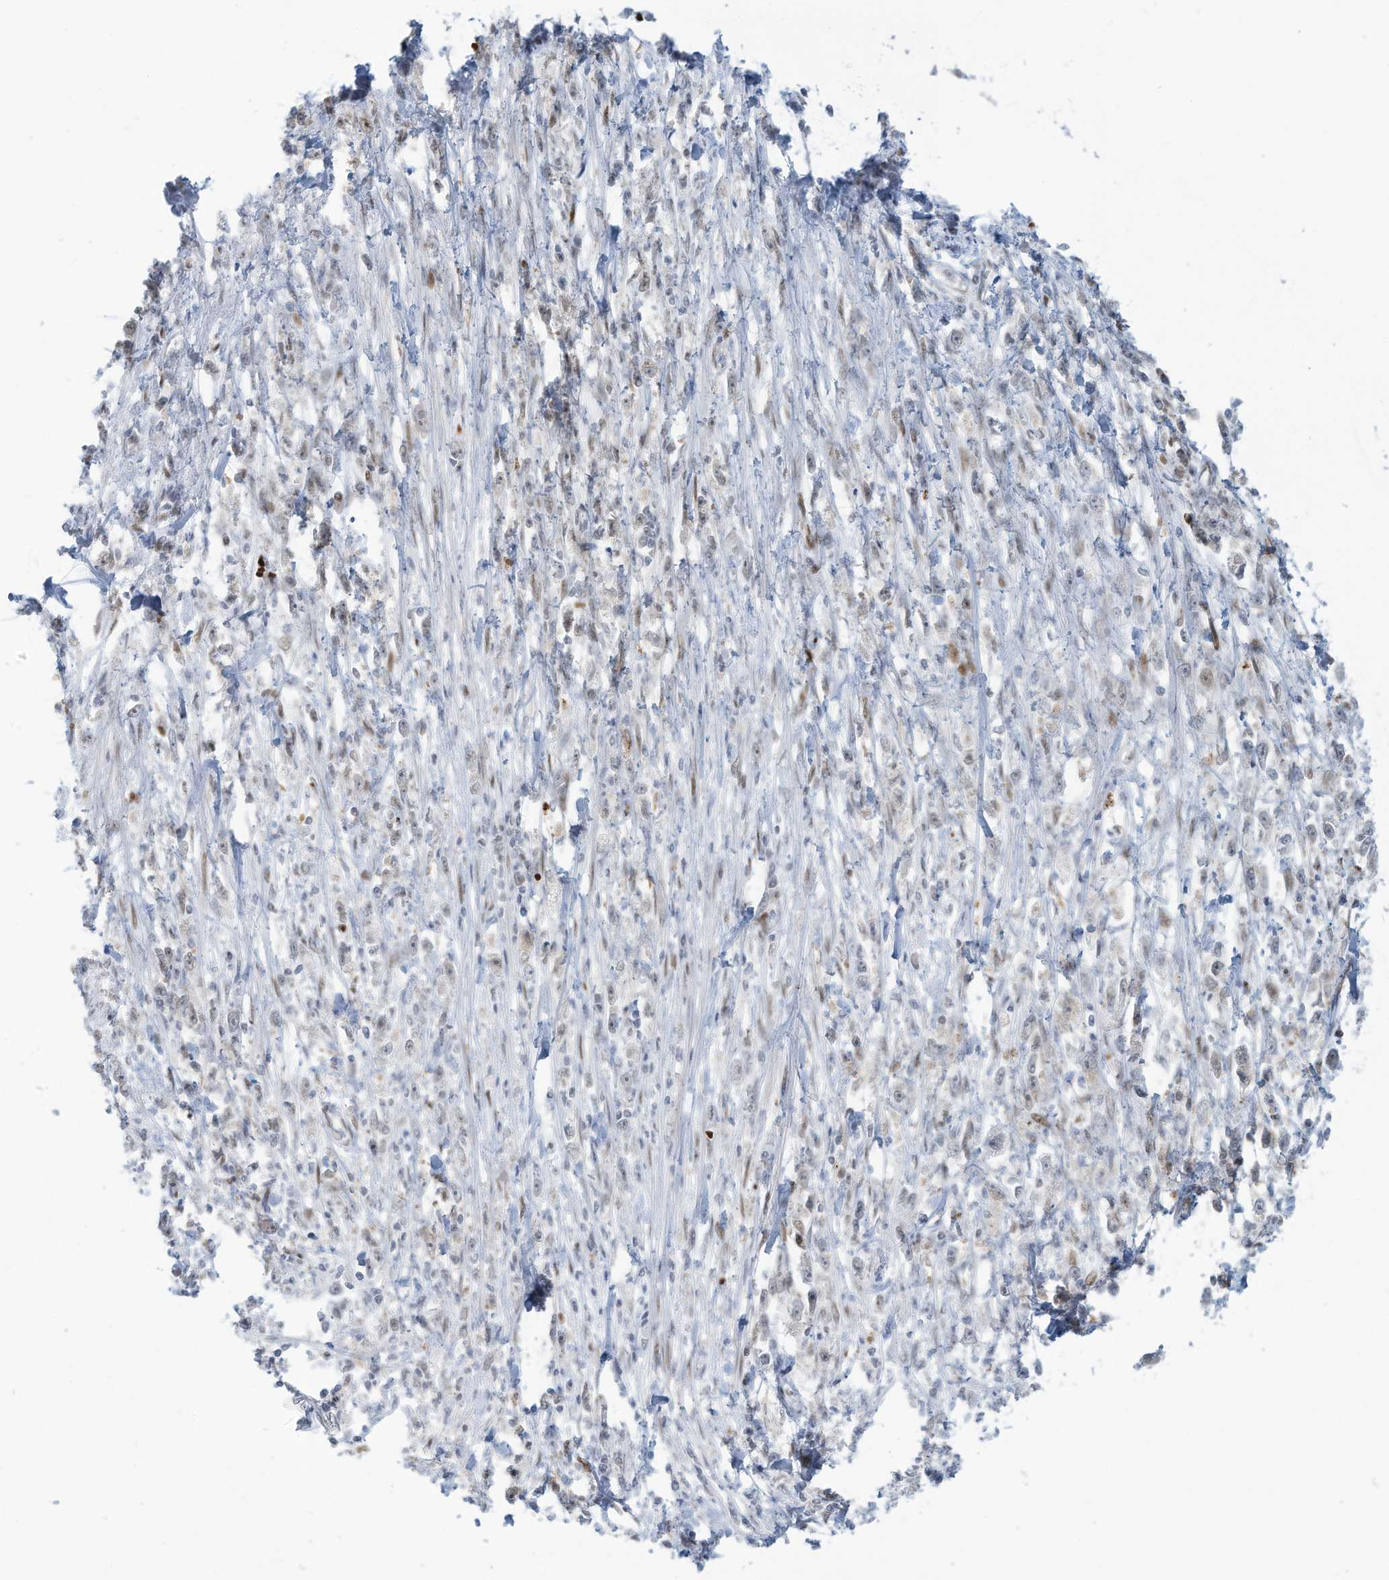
{"staining": {"intensity": "negative", "quantity": "none", "location": "none"}, "tissue": "stomach cancer", "cell_type": "Tumor cells", "image_type": "cancer", "snomed": [{"axis": "morphology", "description": "Adenocarcinoma, NOS"}, {"axis": "topography", "description": "Stomach"}], "caption": "Immunohistochemical staining of adenocarcinoma (stomach) displays no significant staining in tumor cells.", "gene": "ECT2L", "patient": {"sex": "female", "age": 59}}